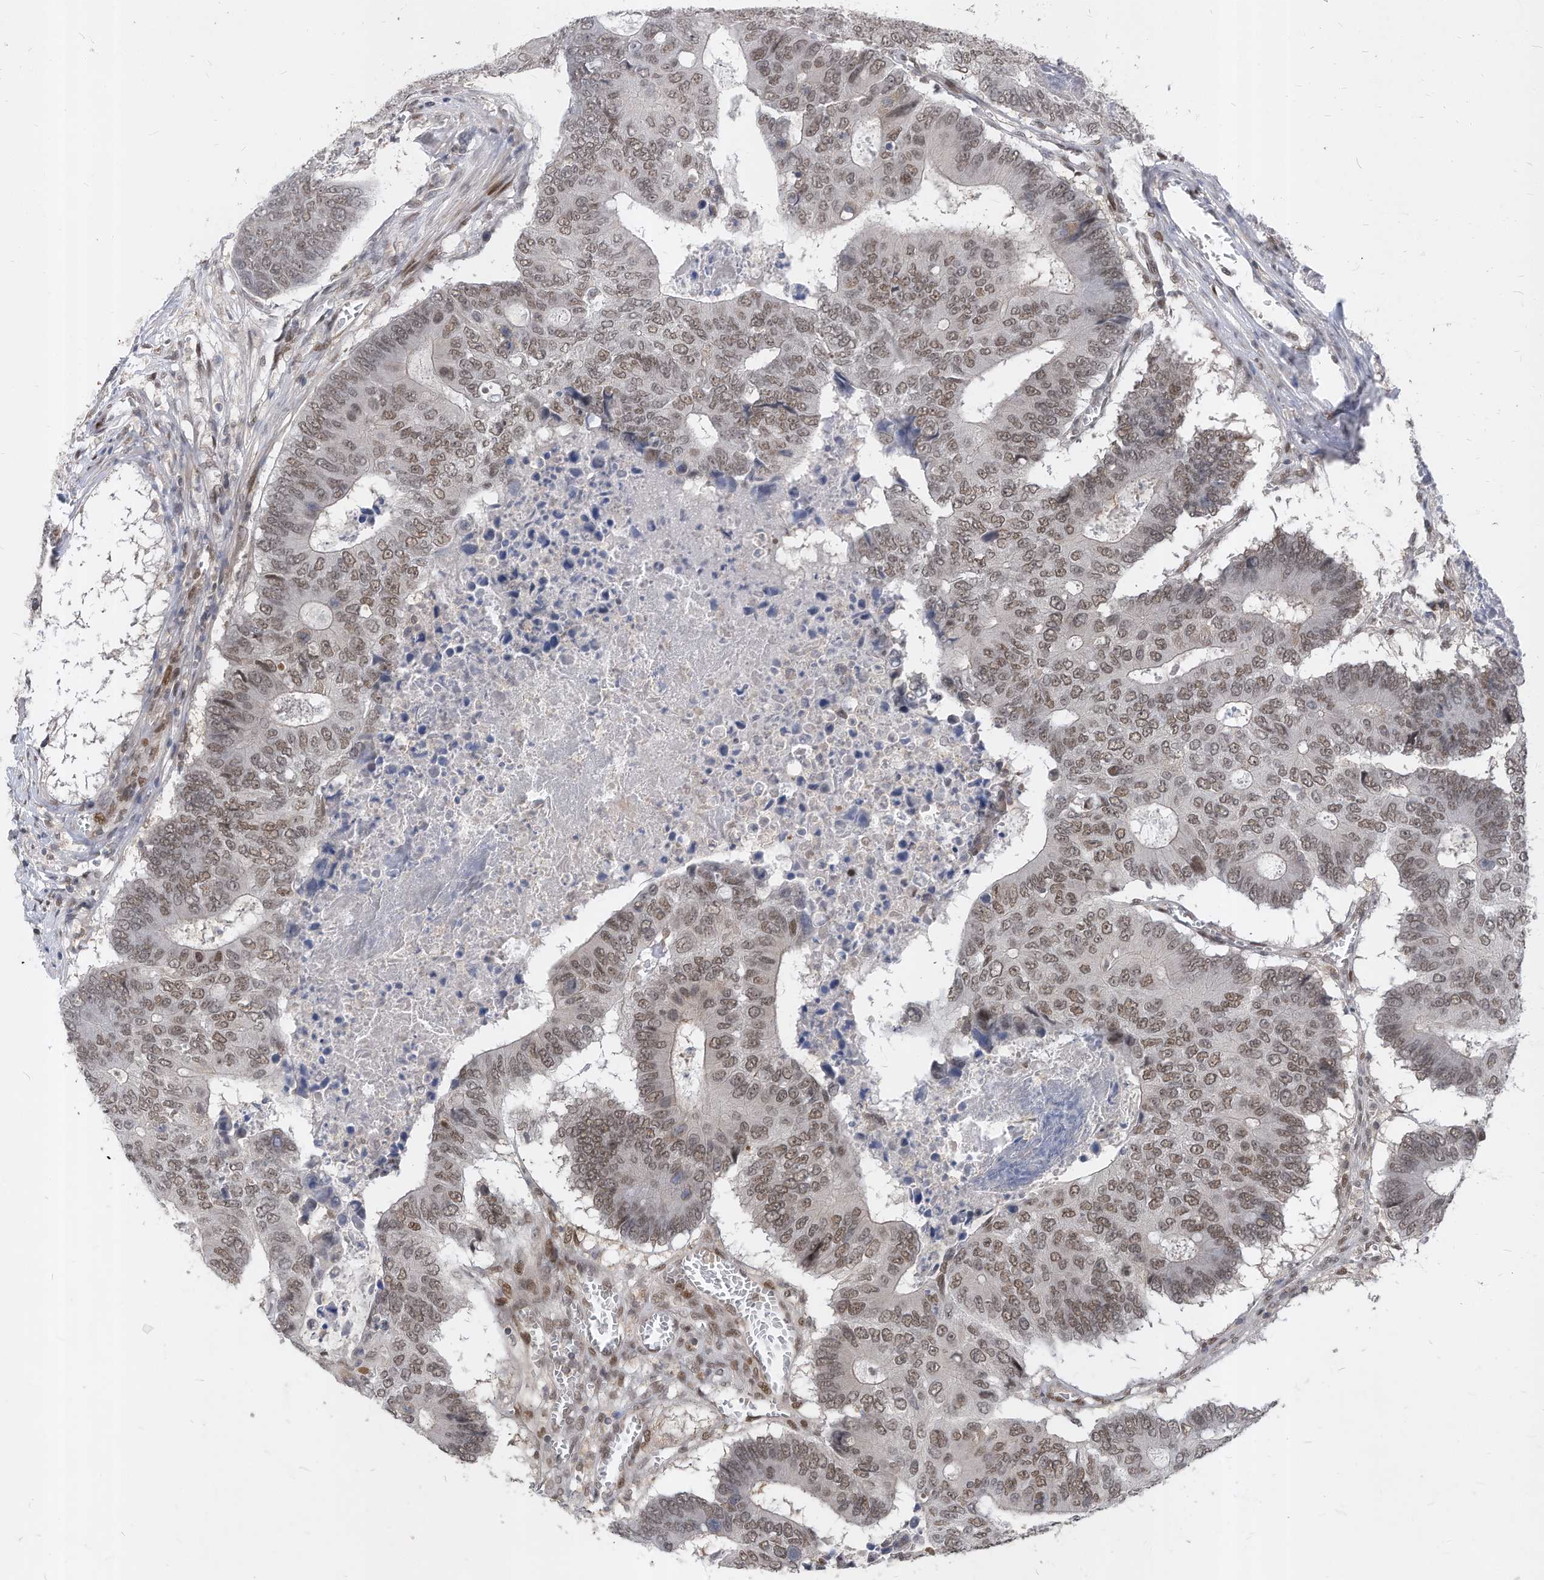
{"staining": {"intensity": "moderate", "quantity": ">75%", "location": "nuclear"}, "tissue": "colorectal cancer", "cell_type": "Tumor cells", "image_type": "cancer", "snomed": [{"axis": "morphology", "description": "Adenocarcinoma, NOS"}, {"axis": "topography", "description": "Colon"}], "caption": "Moderate nuclear protein staining is identified in approximately >75% of tumor cells in colorectal adenocarcinoma. (DAB (3,3'-diaminobenzidine) IHC with brightfield microscopy, high magnification).", "gene": "KPNB1", "patient": {"sex": "male", "age": 87}}